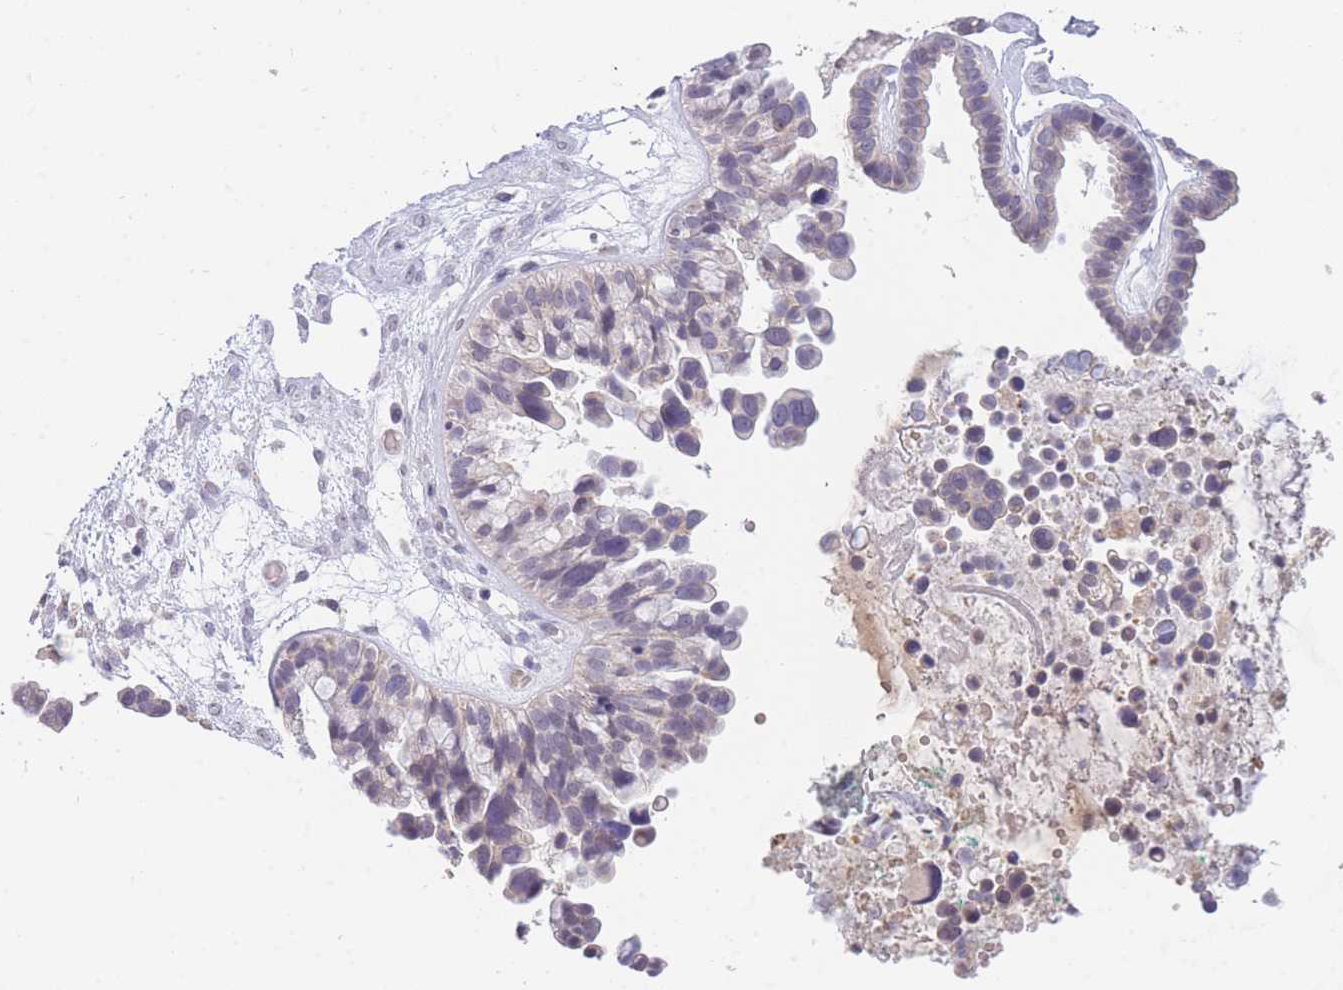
{"staining": {"intensity": "negative", "quantity": "none", "location": "none"}, "tissue": "ovarian cancer", "cell_type": "Tumor cells", "image_type": "cancer", "snomed": [{"axis": "morphology", "description": "Cystadenocarcinoma, serous, NOS"}, {"axis": "topography", "description": "Ovary"}], "caption": "Immunohistochemistry photomicrograph of neoplastic tissue: ovarian serous cystadenocarcinoma stained with DAB reveals no significant protein expression in tumor cells.", "gene": "GOLGA6L25", "patient": {"sex": "female", "age": 56}}